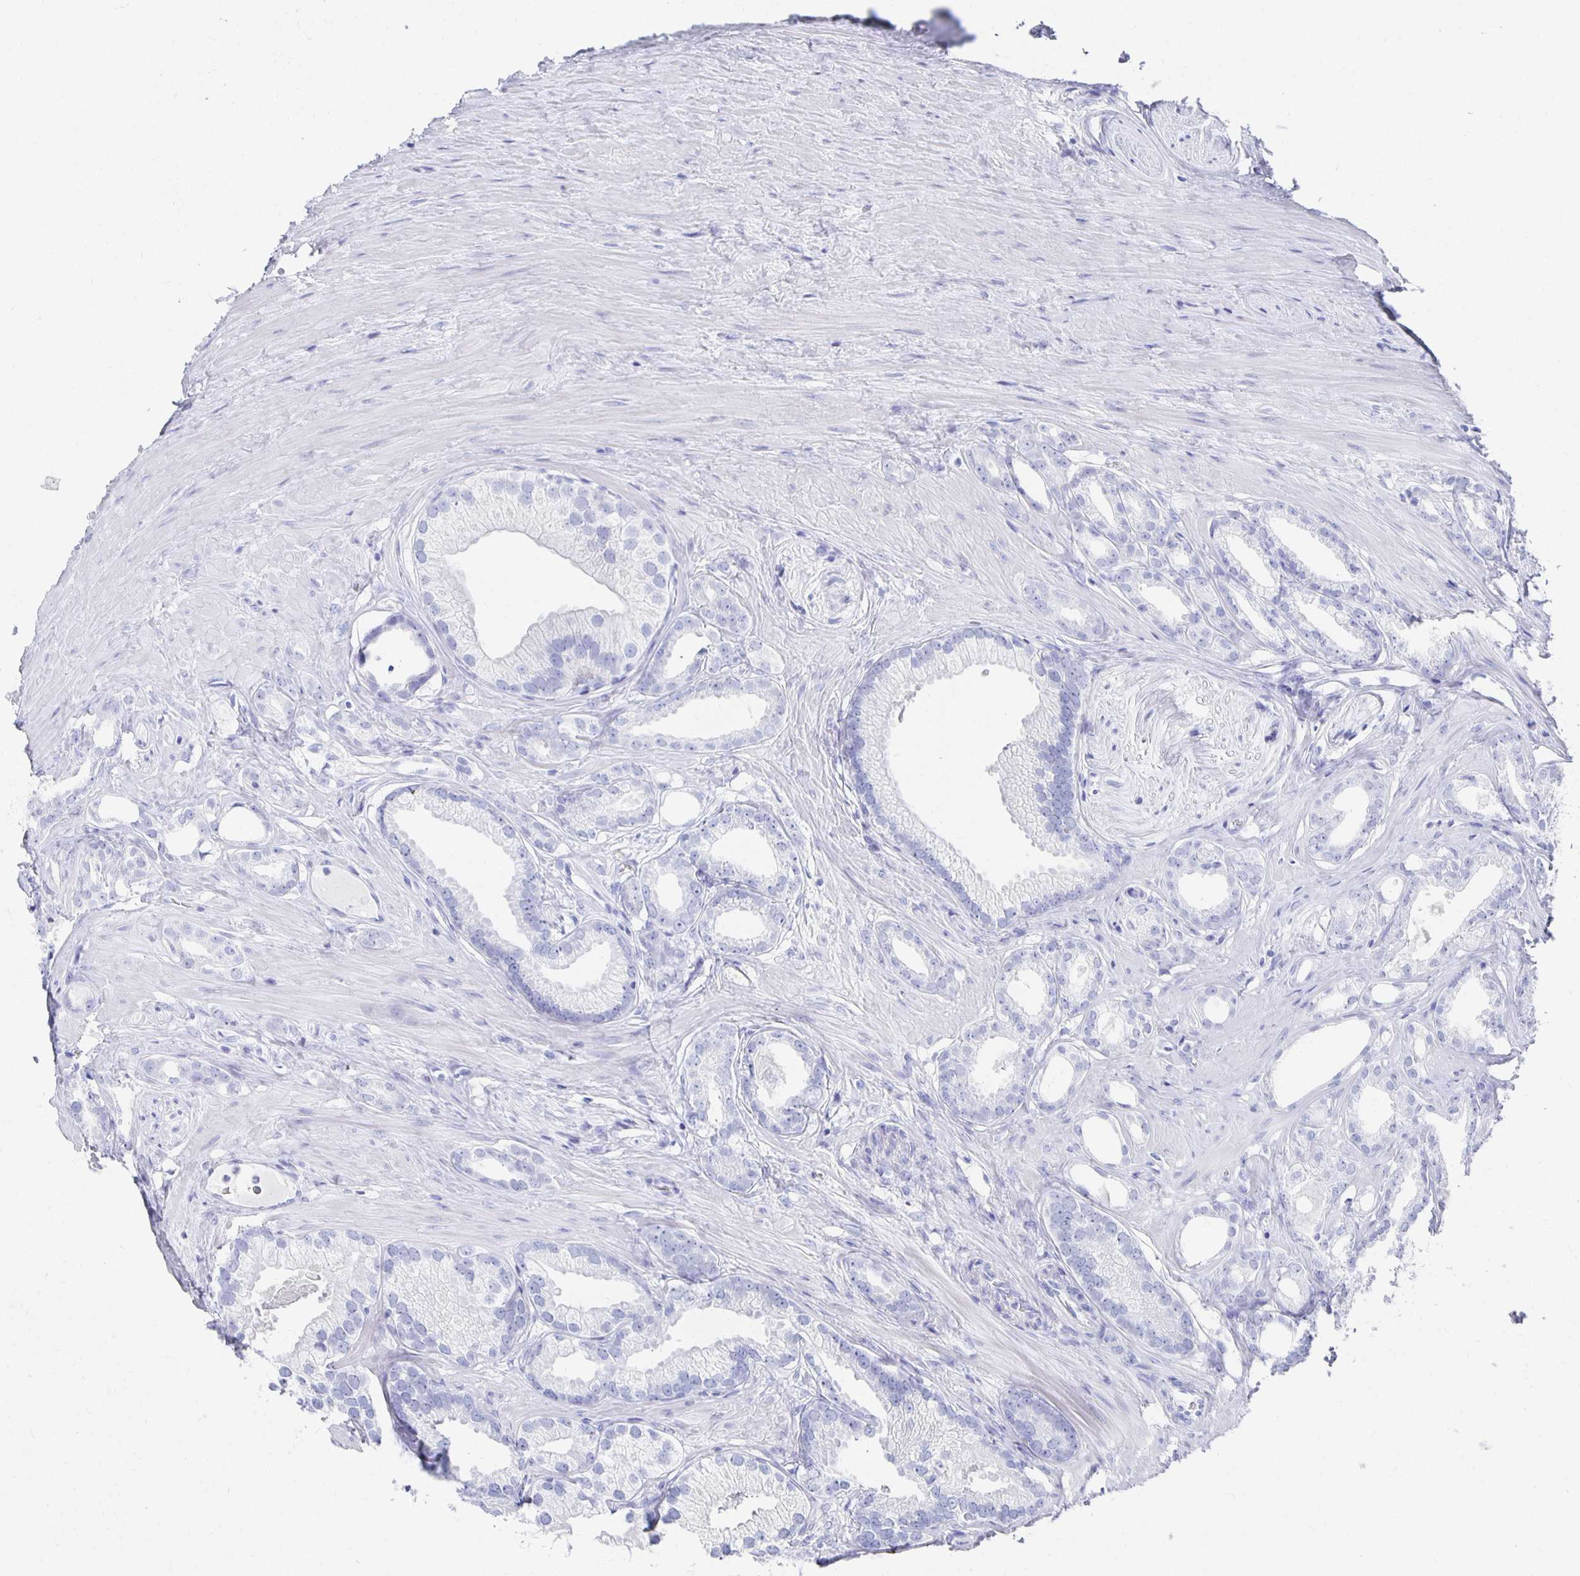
{"staining": {"intensity": "negative", "quantity": "none", "location": "none"}, "tissue": "prostate cancer", "cell_type": "Tumor cells", "image_type": "cancer", "snomed": [{"axis": "morphology", "description": "Adenocarcinoma, Low grade"}, {"axis": "topography", "description": "Prostate"}], "caption": "High magnification brightfield microscopy of prostate low-grade adenocarcinoma stained with DAB (brown) and counterstained with hematoxylin (blue): tumor cells show no significant staining. (DAB (3,3'-diaminobenzidine) immunohistochemistry with hematoxylin counter stain).", "gene": "PRDM7", "patient": {"sex": "male", "age": 65}}